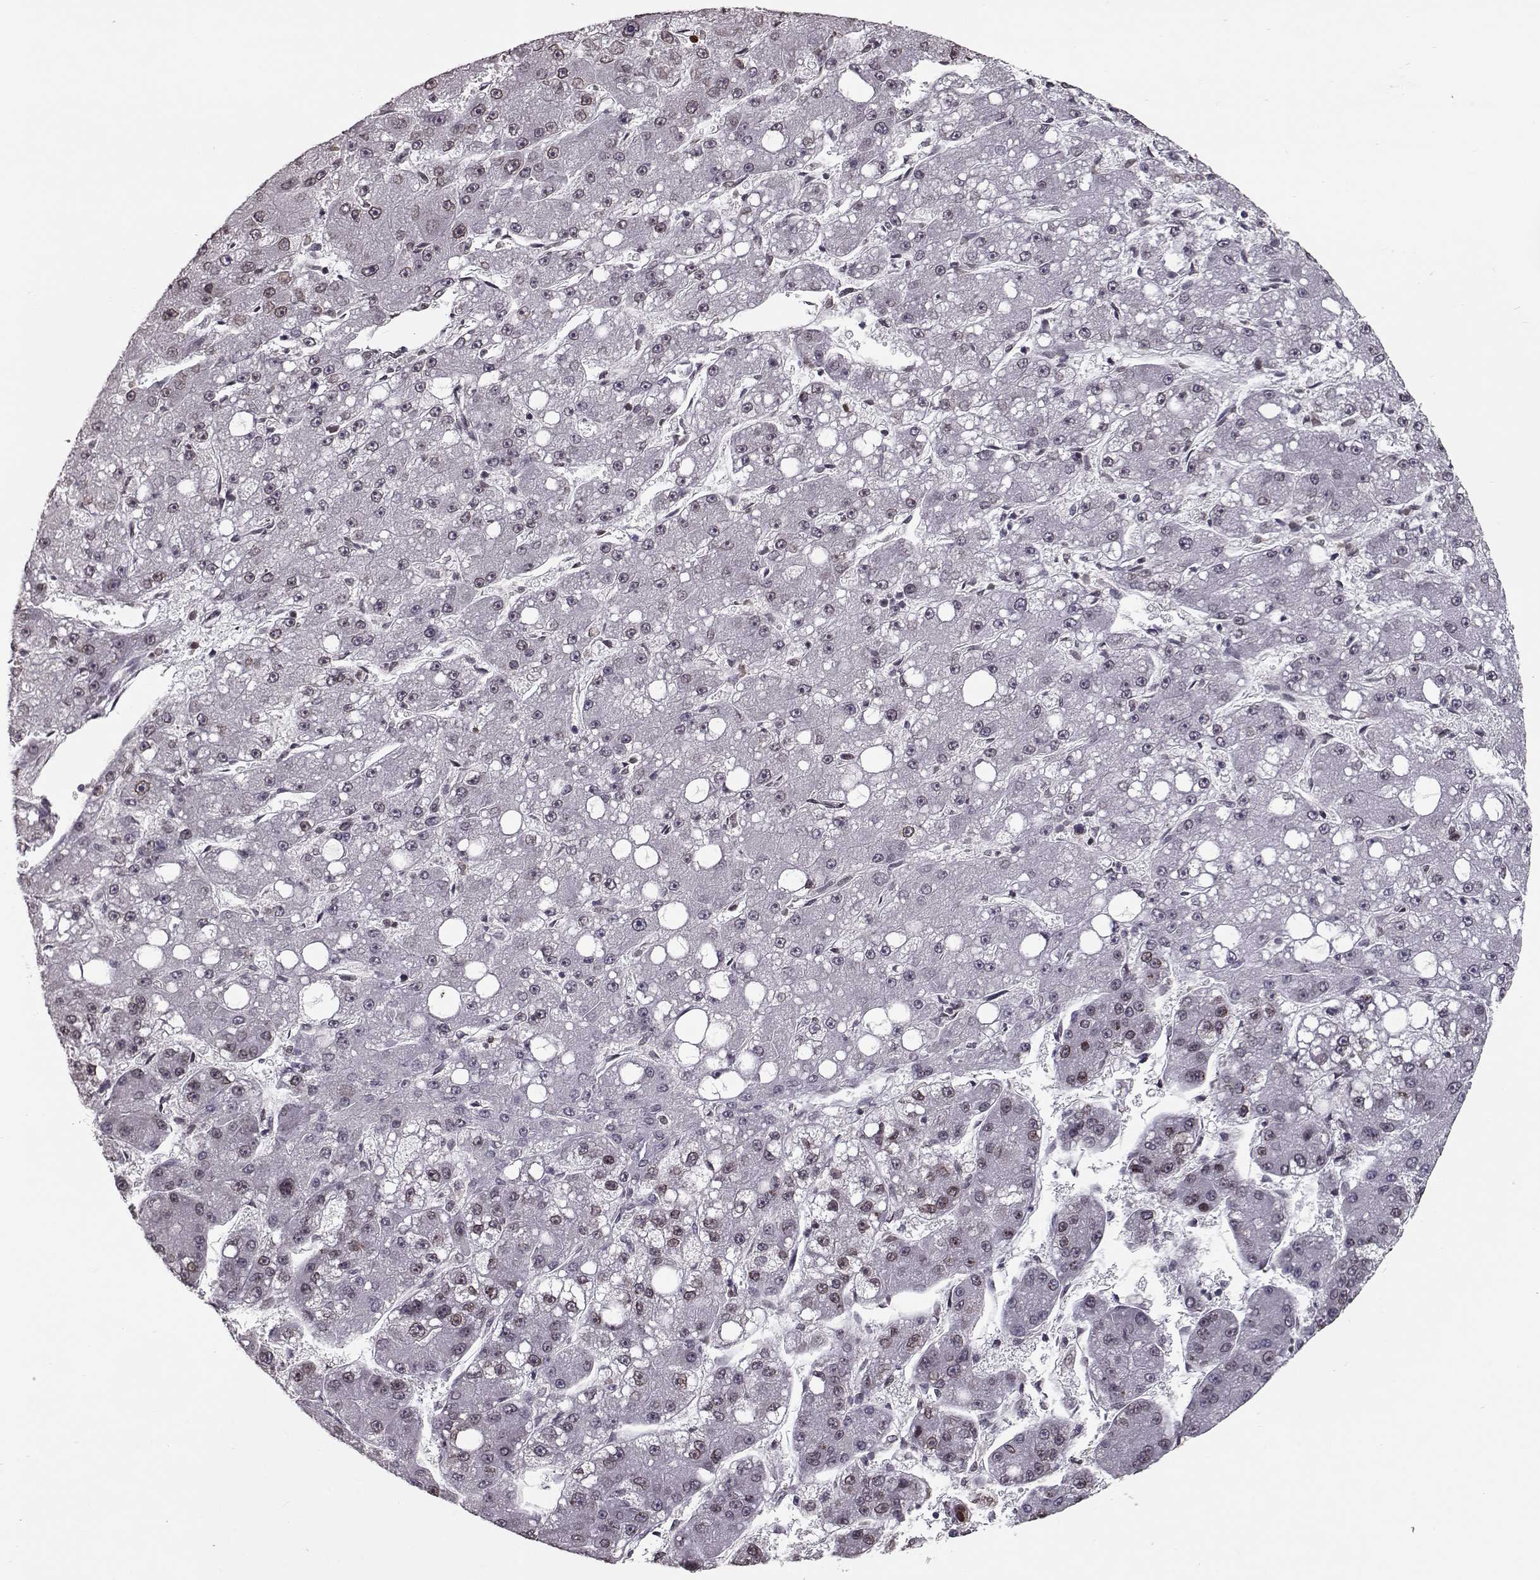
{"staining": {"intensity": "weak", "quantity": "<25%", "location": "cytoplasmic/membranous,nuclear"}, "tissue": "liver cancer", "cell_type": "Tumor cells", "image_type": "cancer", "snomed": [{"axis": "morphology", "description": "Carcinoma, Hepatocellular, NOS"}, {"axis": "topography", "description": "Liver"}], "caption": "This is an IHC micrograph of hepatocellular carcinoma (liver). There is no expression in tumor cells.", "gene": "NUP37", "patient": {"sex": "male", "age": 67}}